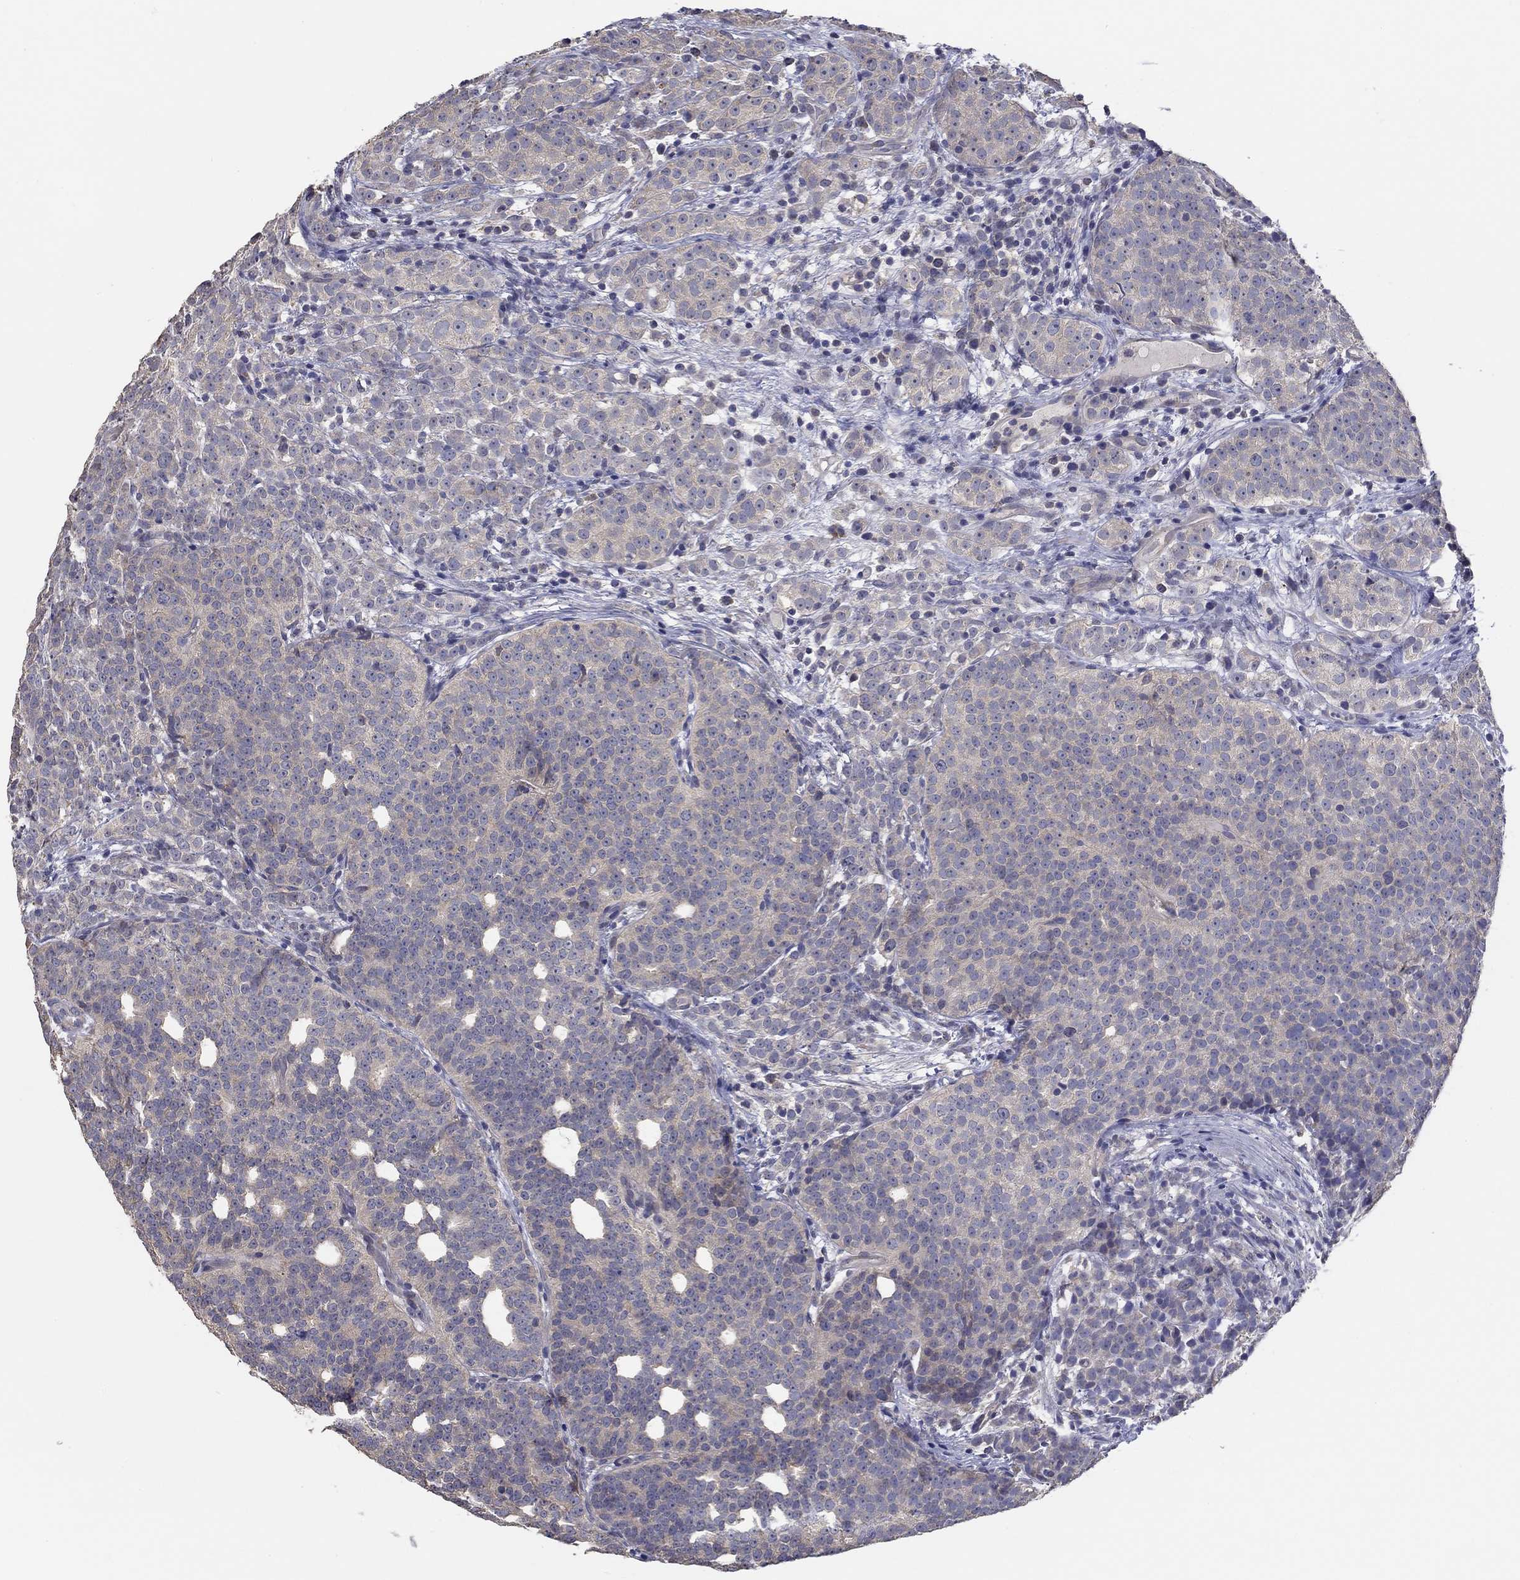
{"staining": {"intensity": "negative", "quantity": "none", "location": "none"}, "tissue": "prostate cancer", "cell_type": "Tumor cells", "image_type": "cancer", "snomed": [{"axis": "morphology", "description": "Adenocarcinoma, High grade"}, {"axis": "topography", "description": "Prostate"}], "caption": "Protein analysis of prostate adenocarcinoma (high-grade) shows no significant expression in tumor cells.", "gene": "DOCK3", "patient": {"sex": "male", "age": 53}}